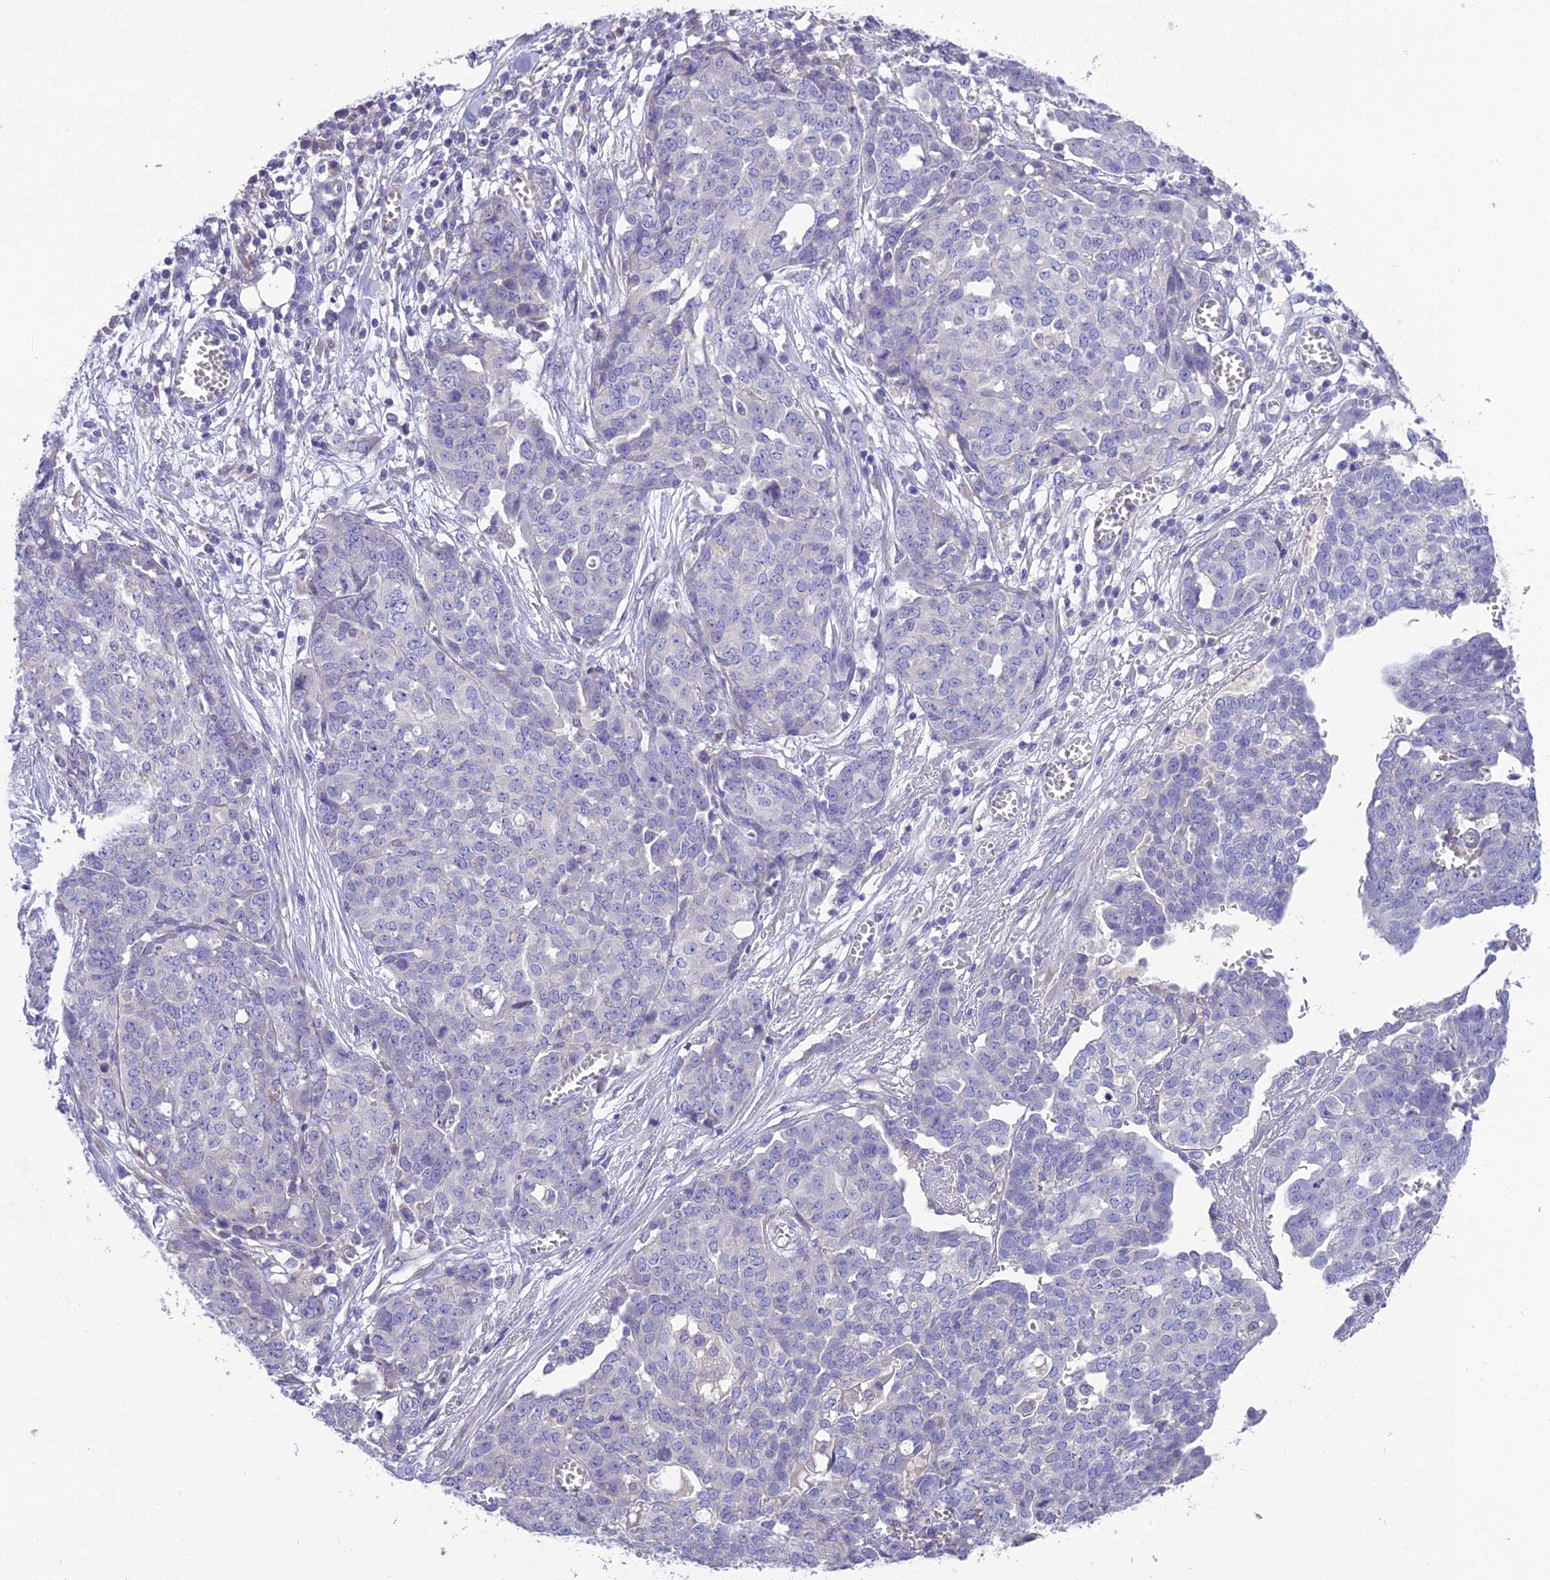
{"staining": {"intensity": "negative", "quantity": "none", "location": "none"}, "tissue": "ovarian cancer", "cell_type": "Tumor cells", "image_type": "cancer", "snomed": [{"axis": "morphology", "description": "Cystadenocarcinoma, serous, NOS"}, {"axis": "topography", "description": "Soft tissue"}, {"axis": "topography", "description": "Ovary"}], "caption": "Immunohistochemical staining of human ovarian cancer (serous cystadenocarcinoma) shows no significant staining in tumor cells.", "gene": "KIAA0408", "patient": {"sex": "female", "age": 57}}